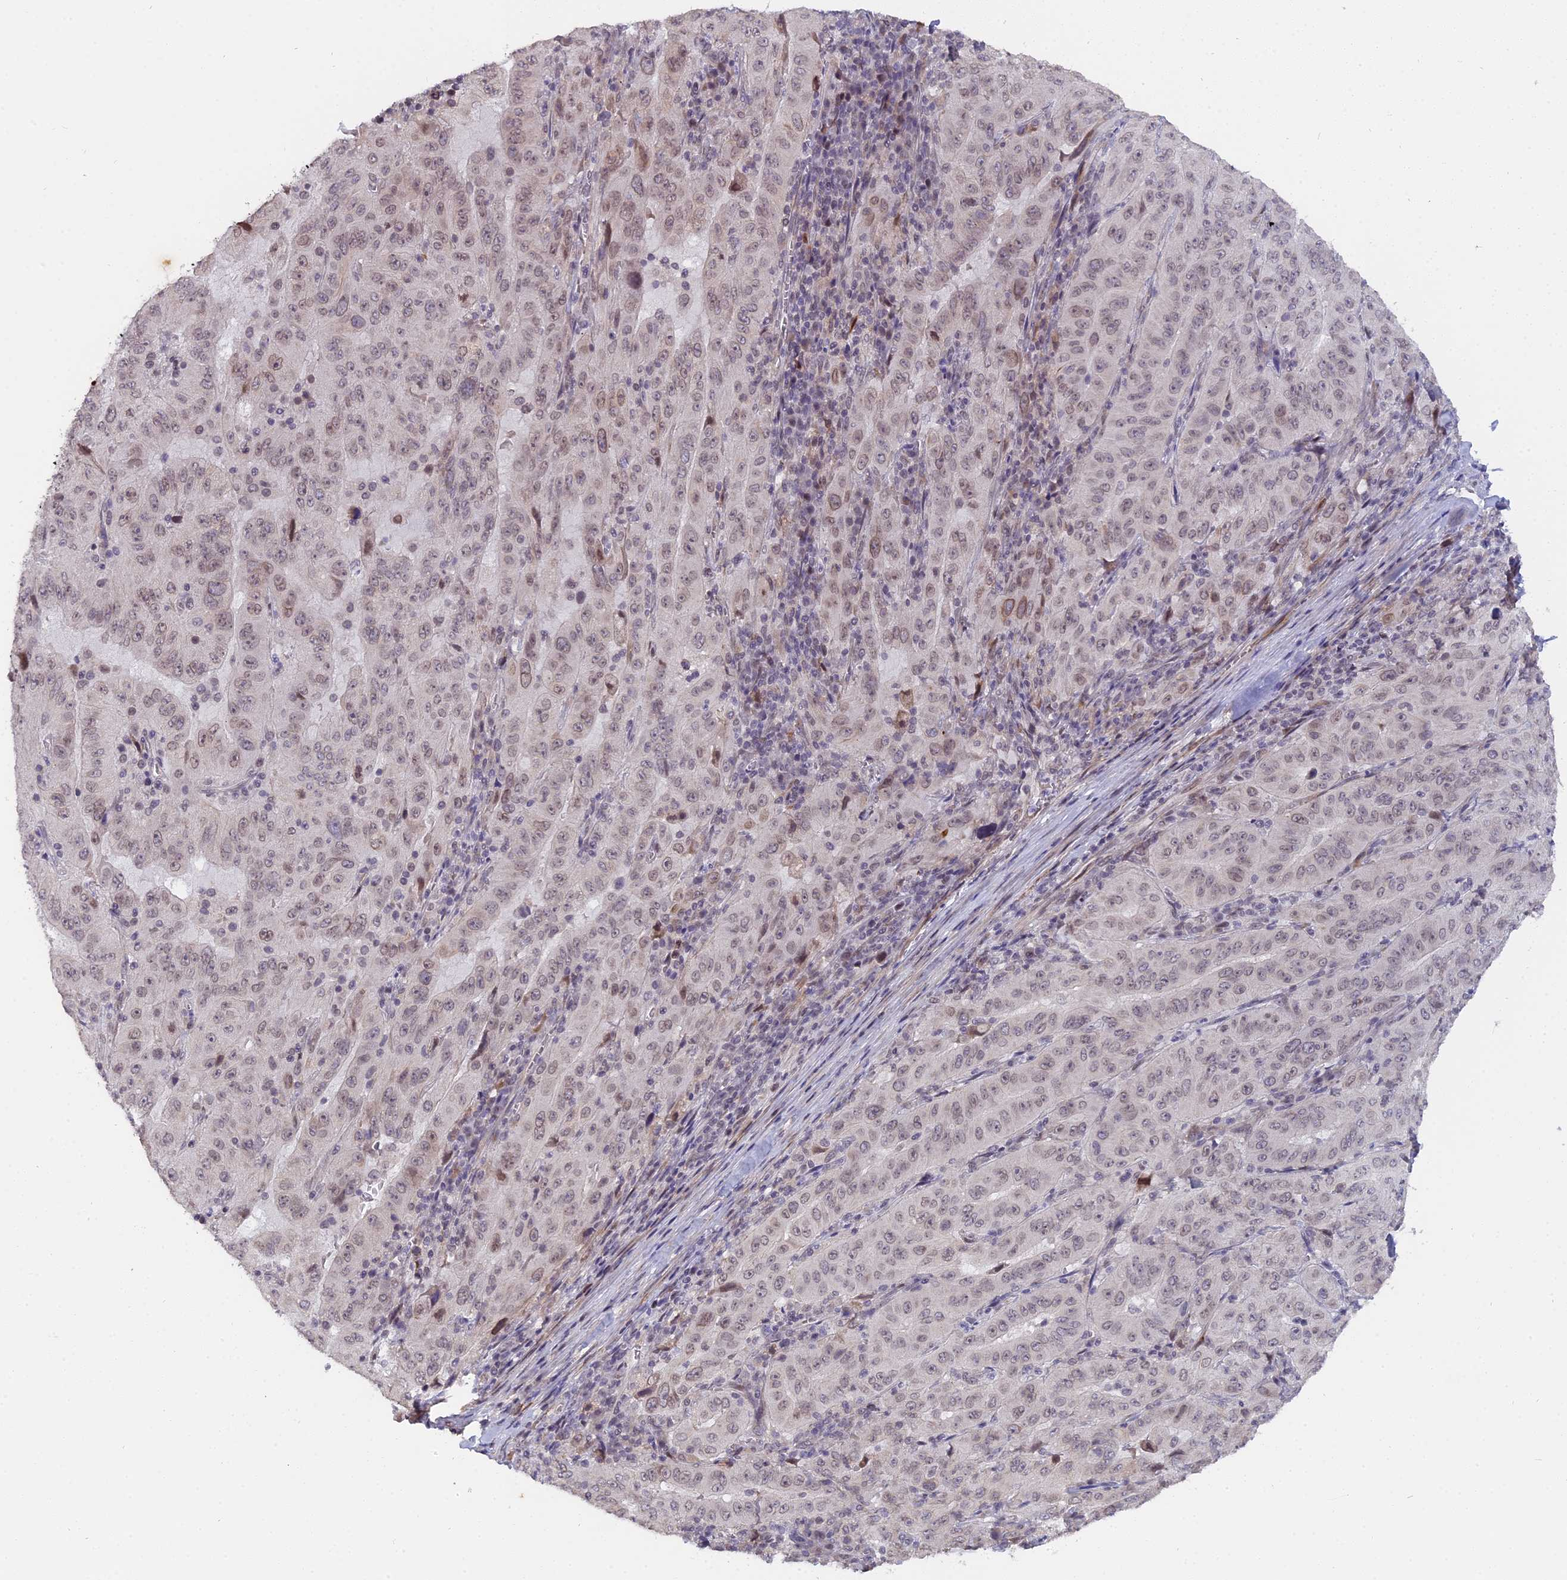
{"staining": {"intensity": "weak", "quantity": ">75%", "location": "nuclear"}, "tissue": "pancreatic cancer", "cell_type": "Tumor cells", "image_type": "cancer", "snomed": [{"axis": "morphology", "description": "Adenocarcinoma, NOS"}, {"axis": "topography", "description": "Pancreas"}], "caption": "IHC histopathology image of neoplastic tissue: human pancreatic cancer stained using immunohistochemistry demonstrates low levels of weak protein expression localized specifically in the nuclear of tumor cells, appearing as a nuclear brown color.", "gene": "PYGO1", "patient": {"sex": "male", "age": 63}}